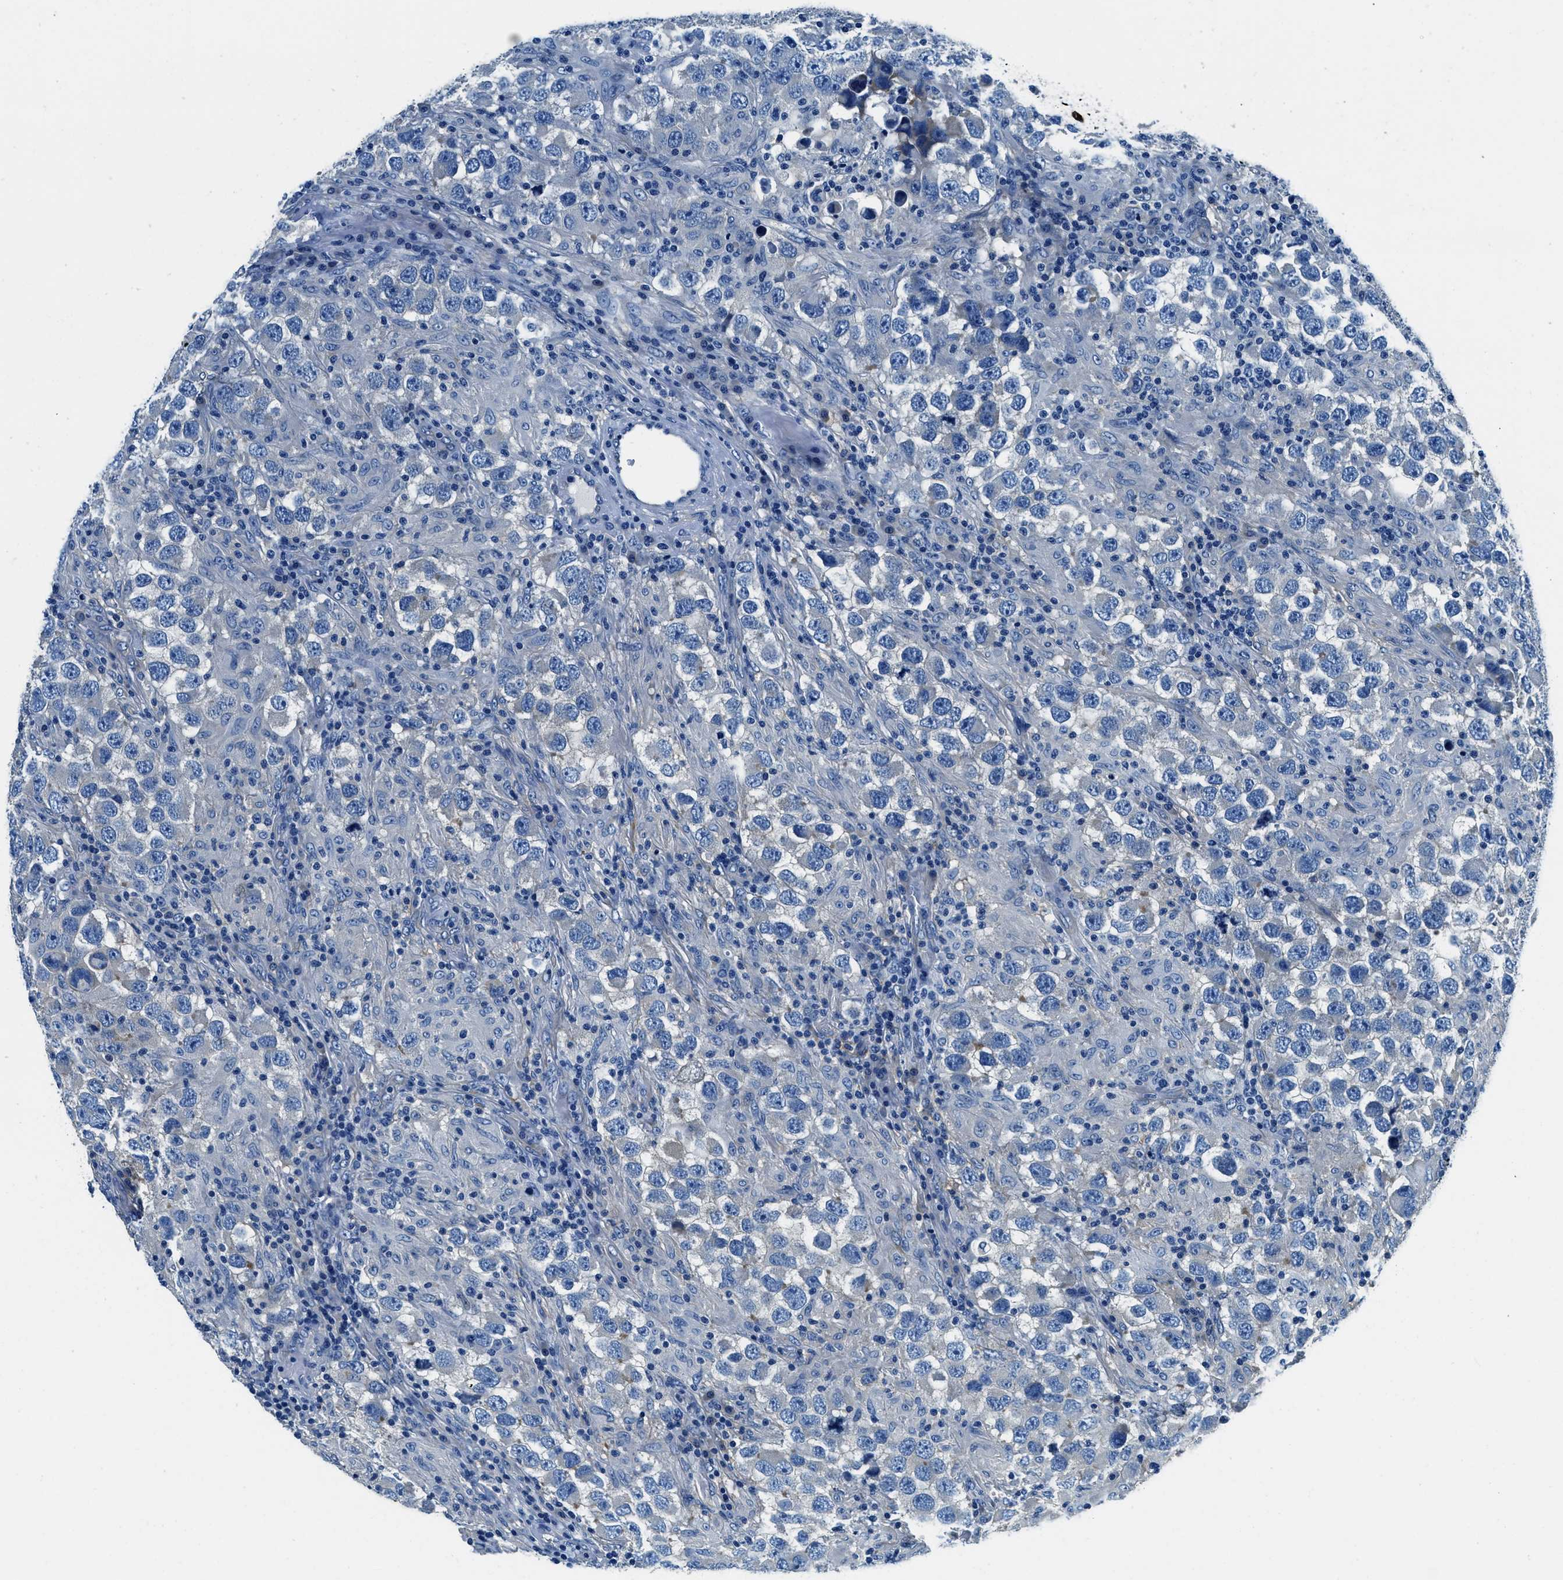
{"staining": {"intensity": "negative", "quantity": "none", "location": "none"}, "tissue": "testis cancer", "cell_type": "Tumor cells", "image_type": "cancer", "snomed": [{"axis": "morphology", "description": "Carcinoma, Embryonal, NOS"}, {"axis": "topography", "description": "Testis"}], "caption": "Testis cancer was stained to show a protein in brown. There is no significant expression in tumor cells.", "gene": "TWF1", "patient": {"sex": "male", "age": 21}}